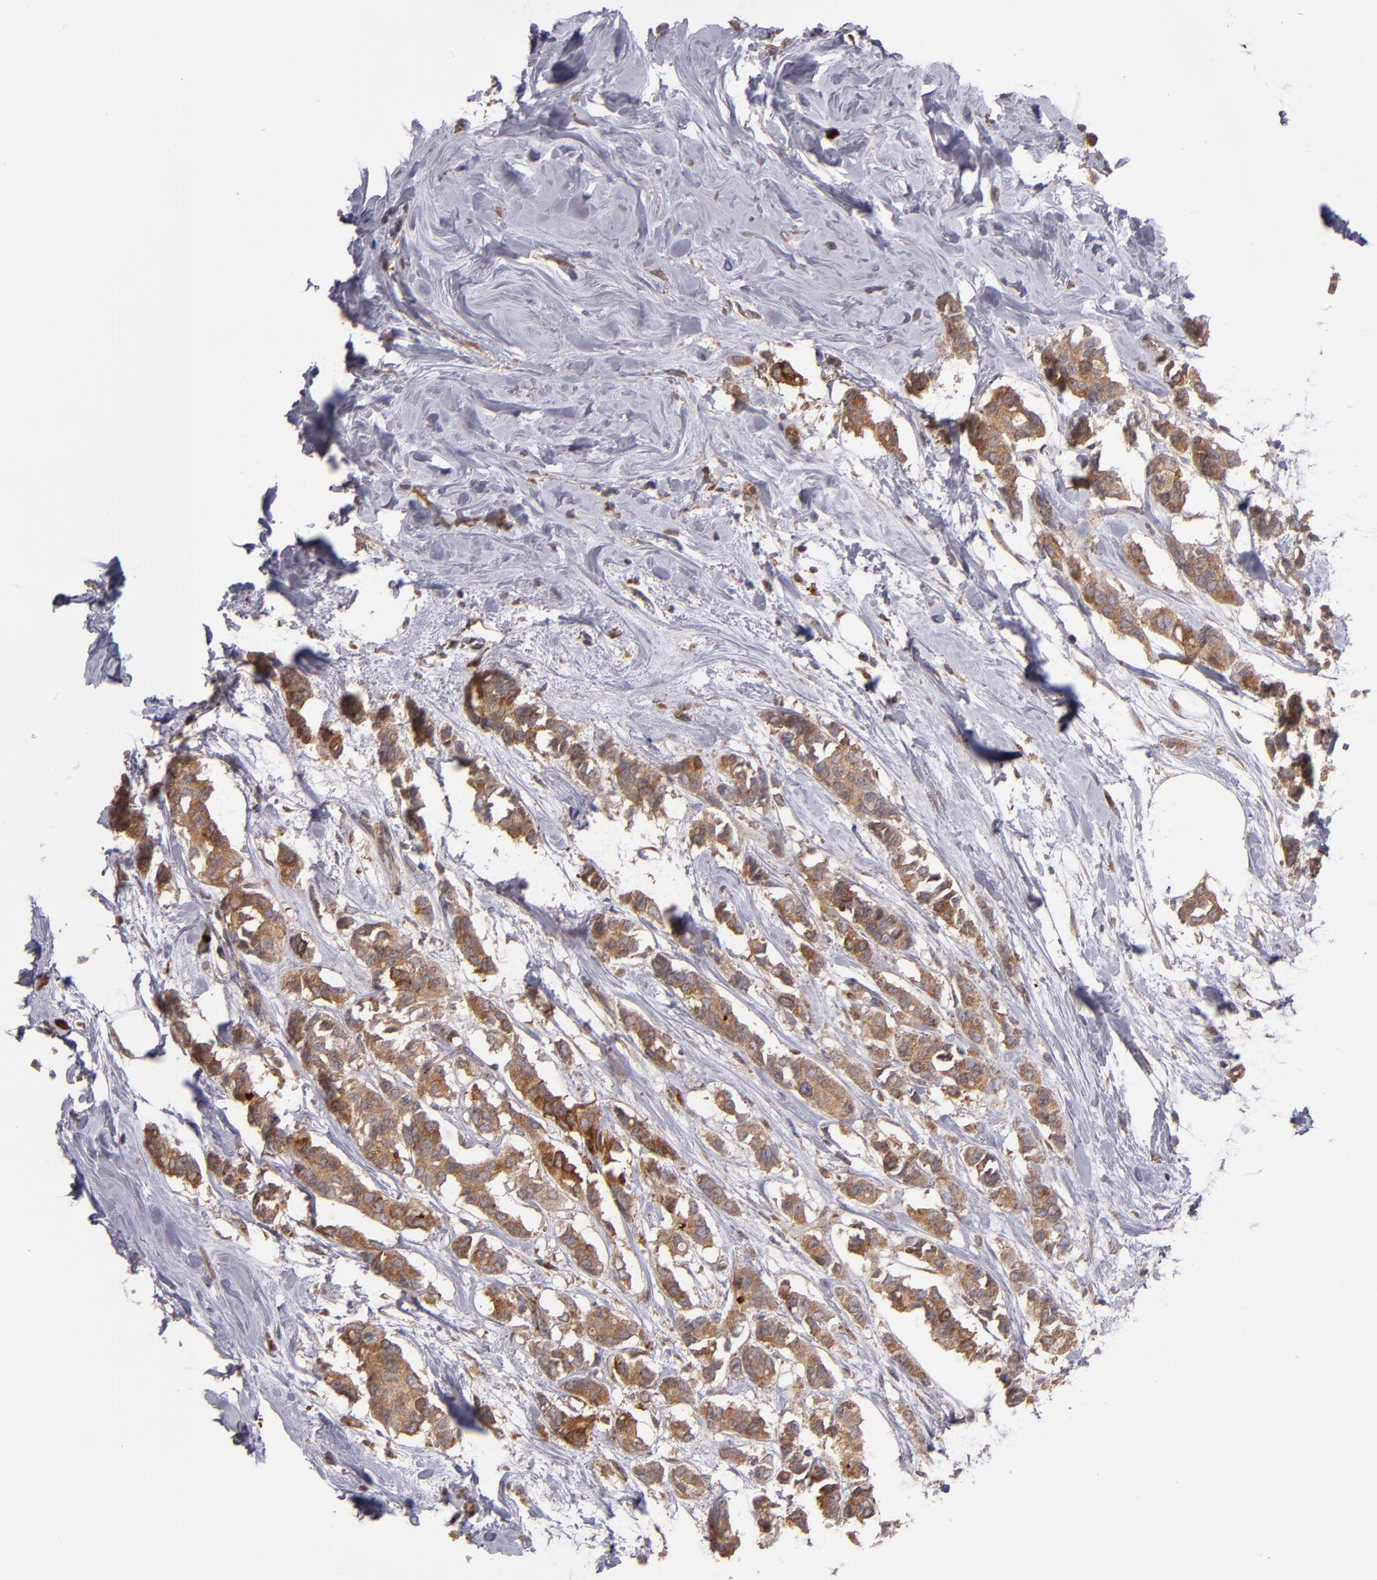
{"staining": {"intensity": "moderate", "quantity": ">75%", "location": "cytoplasmic/membranous"}, "tissue": "breast cancer", "cell_type": "Tumor cells", "image_type": "cancer", "snomed": [{"axis": "morphology", "description": "Duct carcinoma"}, {"axis": "topography", "description": "Breast"}], "caption": "Approximately >75% of tumor cells in human breast cancer exhibit moderate cytoplasmic/membranous protein staining as visualized by brown immunohistochemical staining.", "gene": "IFIH1", "patient": {"sex": "female", "age": 84}}